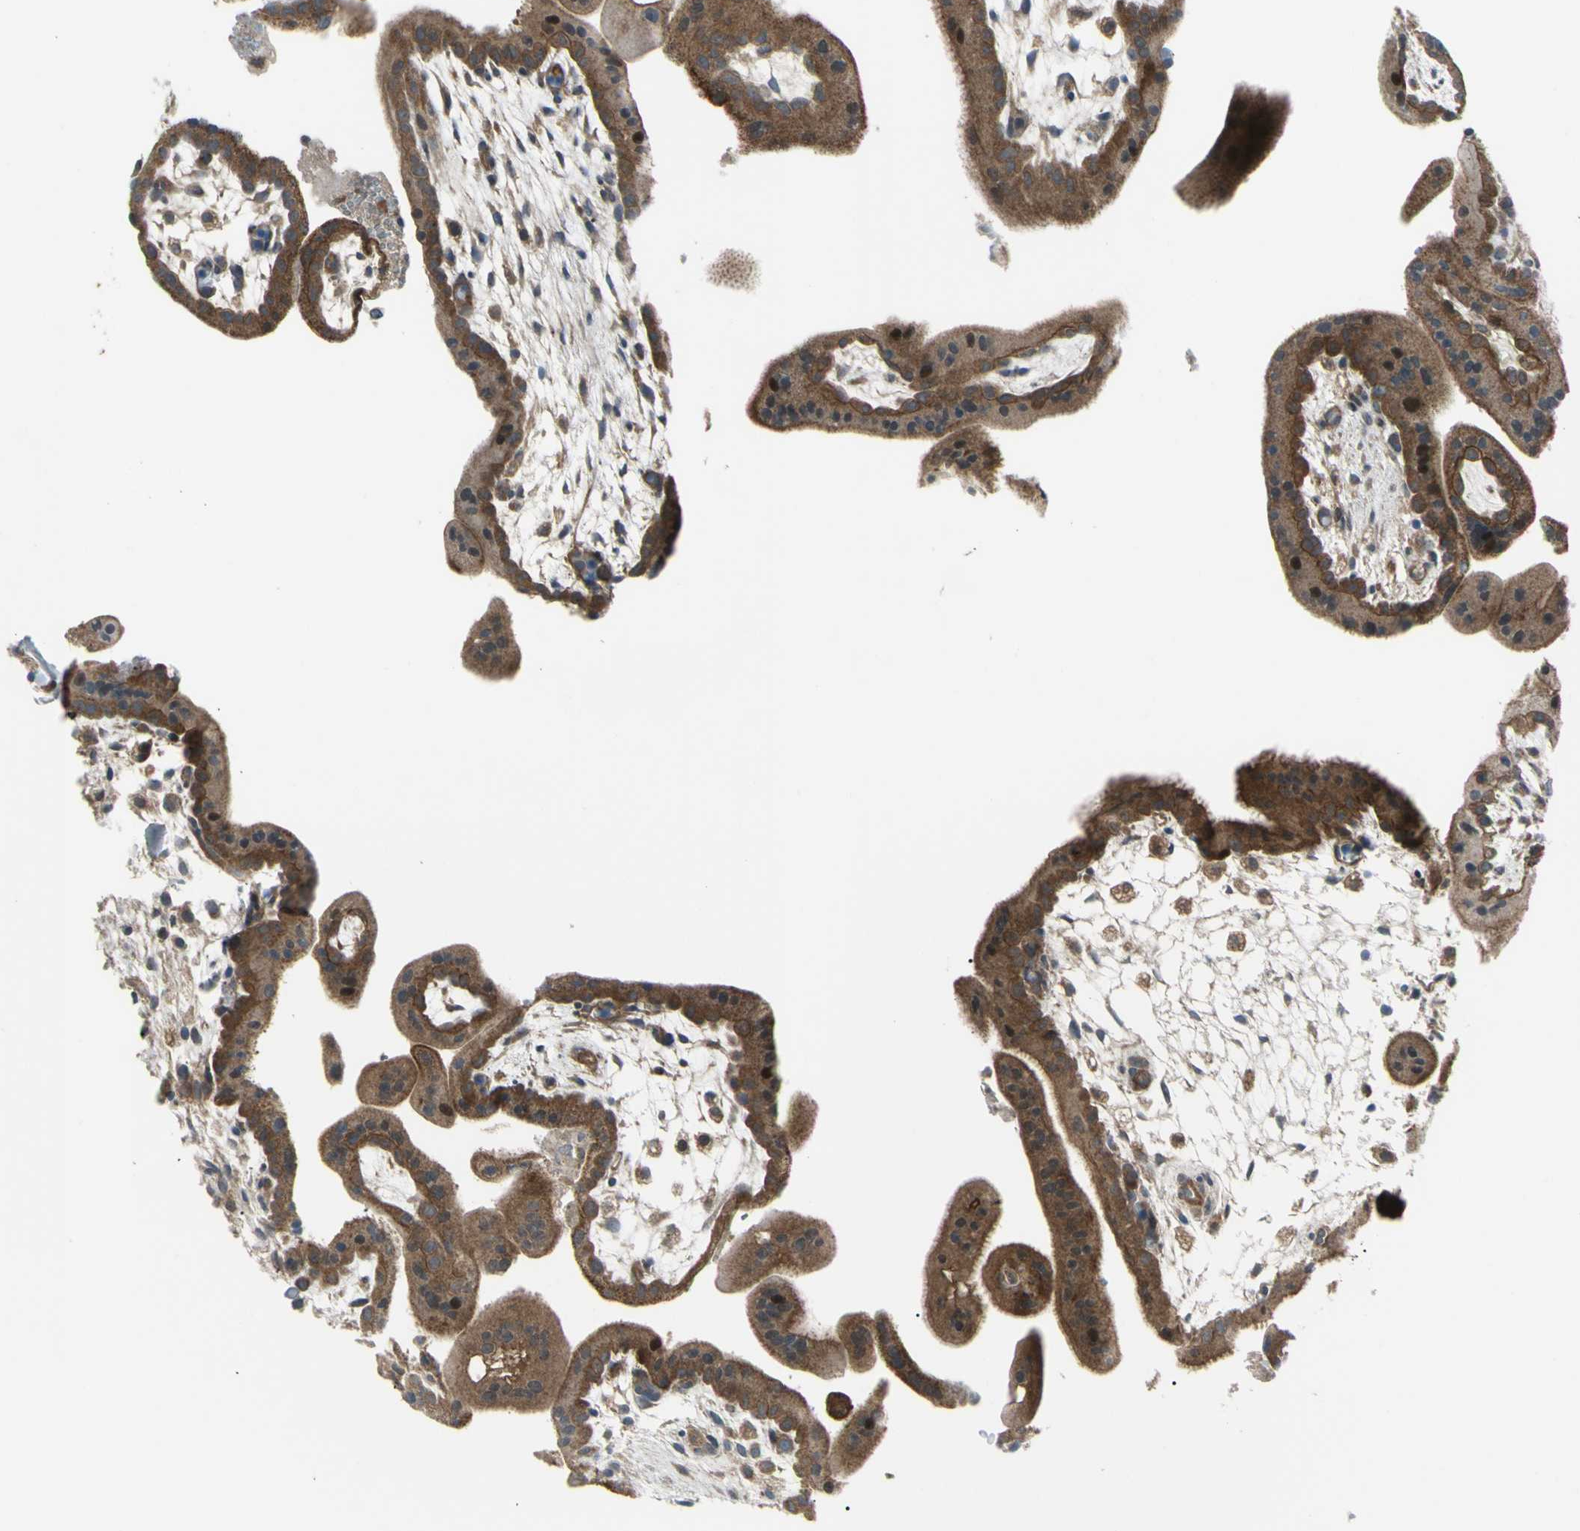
{"staining": {"intensity": "strong", "quantity": "25%-75%", "location": "cytoplasmic/membranous"}, "tissue": "placenta", "cell_type": "Trophoblastic cells", "image_type": "normal", "snomed": [{"axis": "morphology", "description": "Normal tissue, NOS"}, {"axis": "topography", "description": "Placenta"}], "caption": "A high amount of strong cytoplasmic/membranous expression is present in about 25%-75% of trophoblastic cells in normal placenta.", "gene": "FLII", "patient": {"sex": "female", "age": 35}}